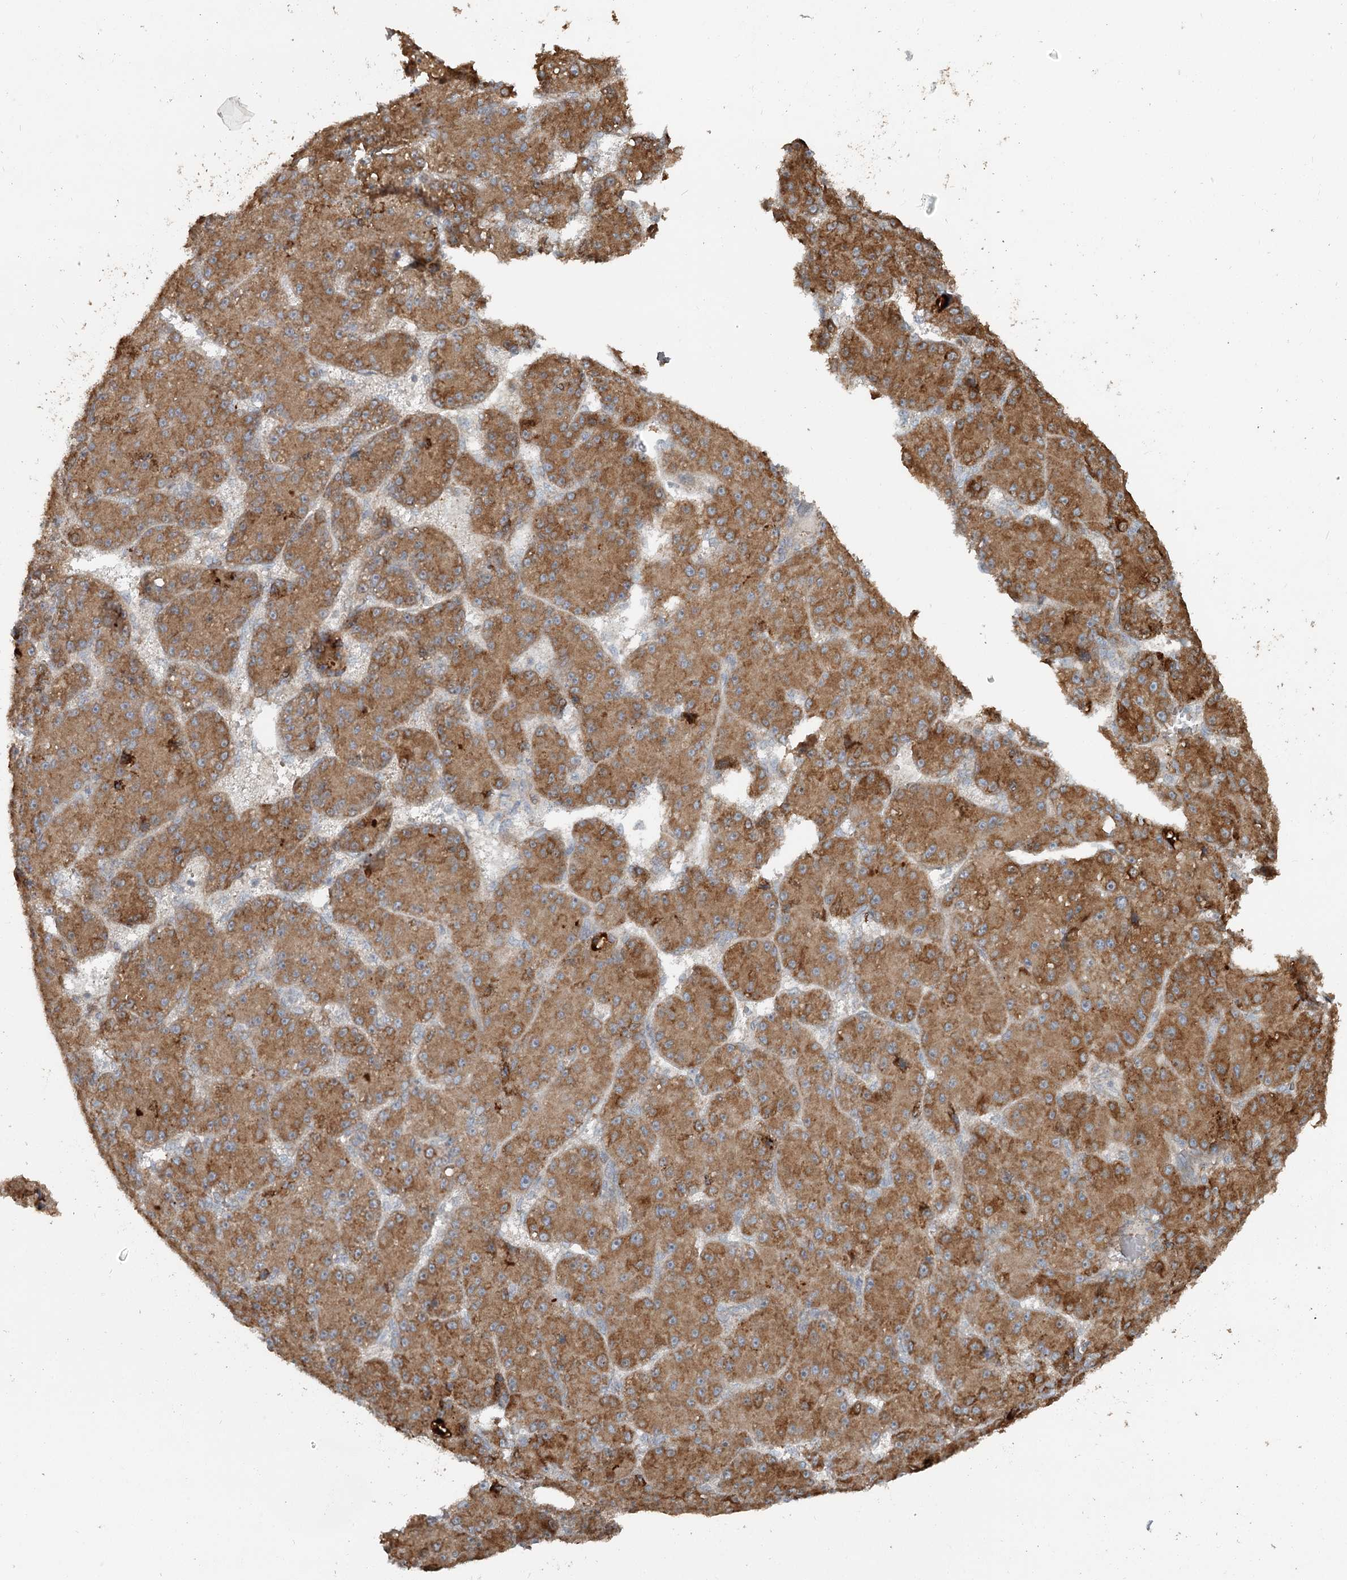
{"staining": {"intensity": "moderate", "quantity": ">75%", "location": "cytoplasmic/membranous"}, "tissue": "liver cancer", "cell_type": "Tumor cells", "image_type": "cancer", "snomed": [{"axis": "morphology", "description": "Carcinoma, Hepatocellular, NOS"}, {"axis": "topography", "description": "Liver"}], "caption": "Liver cancer stained with DAB immunohistochemistry (IHC) demonstrates medium levels of moderate cytoplasmic/membranous staining in about >75% of tumor cells.", "gene": "RASSF8", "patient": {"sex": "male", "age": 67}}